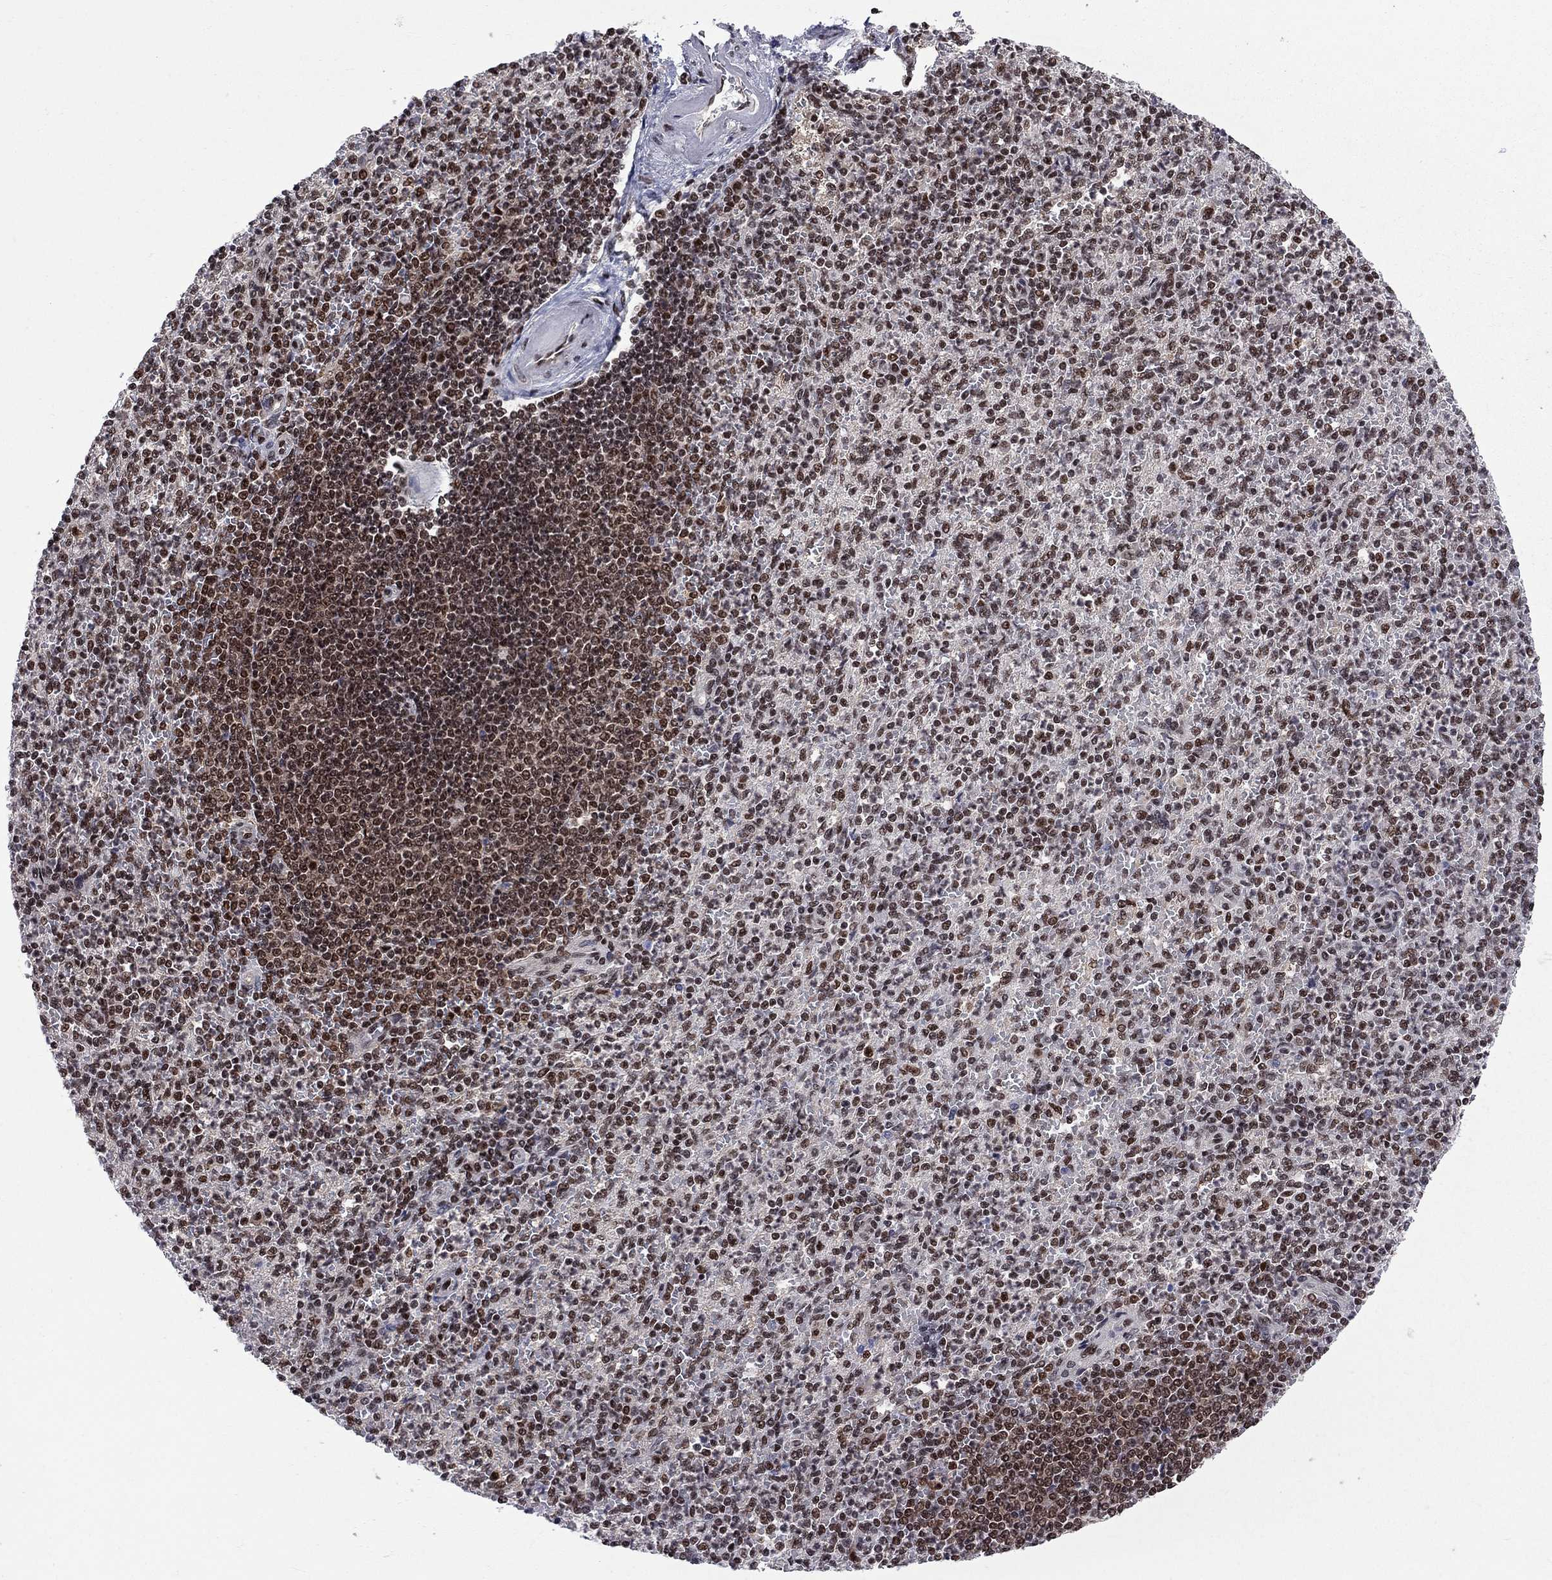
{"staining": {"intensity": "strong", "quantity": "25%-75%", "location": "nuclear"}, "tissue": "spleen", "cell_type": "Cells in red pulp", "image_type": "normal", "snomed": [{"axis": "morphology", "description": "Normal tissue, NOS"}, {"axis": "topography", "description": "Spleen"}], "caption": "Immunohistochemistry of unremarkable human spleen shows high levels of strong nuclear positivity in about 25%-75% of cells in red pulp. (brown staining indicates protein expression, while blue staining denotes nuclei).", "gene": "MED25", "patient": {"sex": "female", "age": 74}}